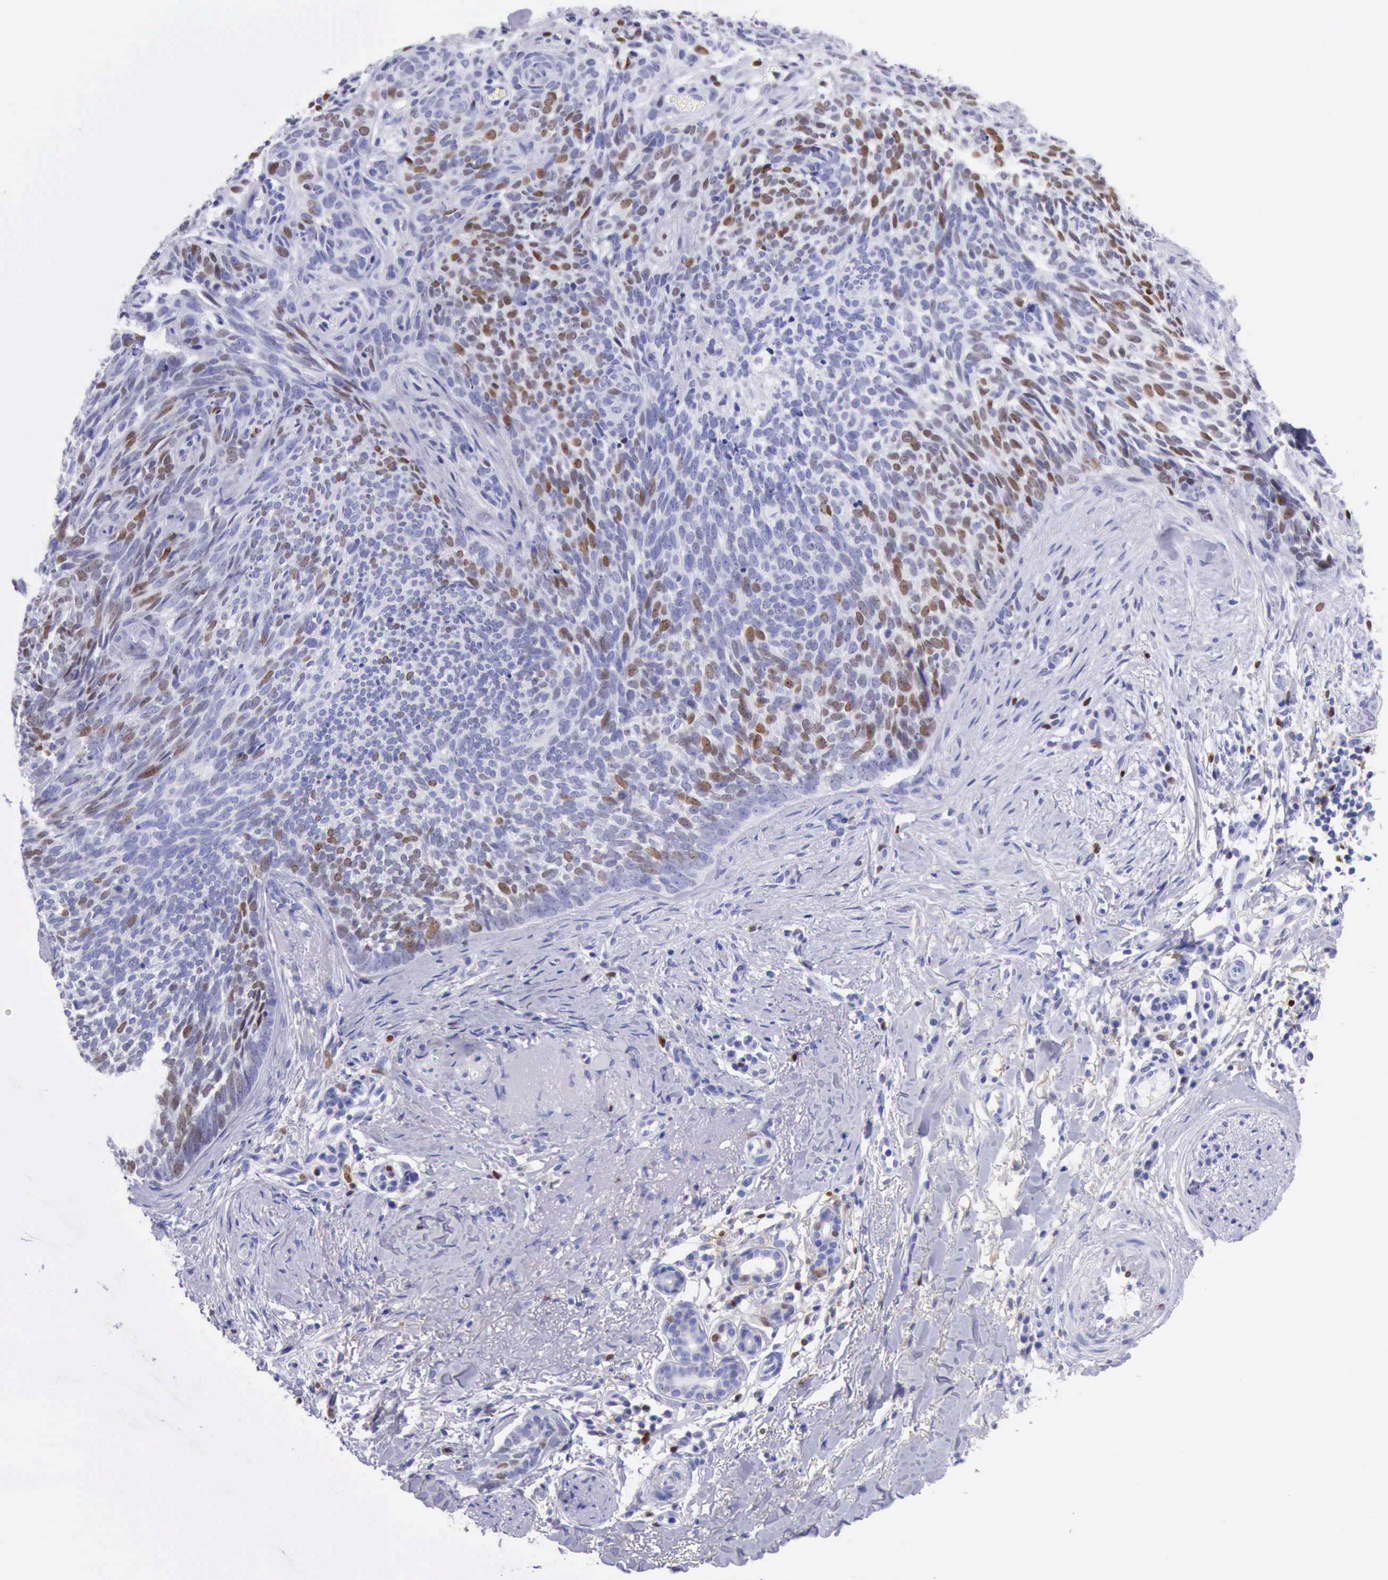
{"staining": {"intensity": "moderate", "quantity": "25%-75%", "location": "nuclear"}, "tissue": "skin cancer", "cell_type": "Tumor cells", "image_type": "cancer", "snomed": [{"axis": "morphology", "description": "Basal cell carcinoma"}, {"axis": "topography", "description": "Skin"}], "caption": "Protein expression analysis of human skin basal cell carcinoma reveals moderate nuclear staining in about 25%-75% of tumor cells. Using DAB (3,3'-diaminobenzidine) (brown) and hematoxylin (blue) stains, captured at high magnification using brightfield microscopy.", "gene": "MCM2", "patient": {"sex": "female", "age": 81}}